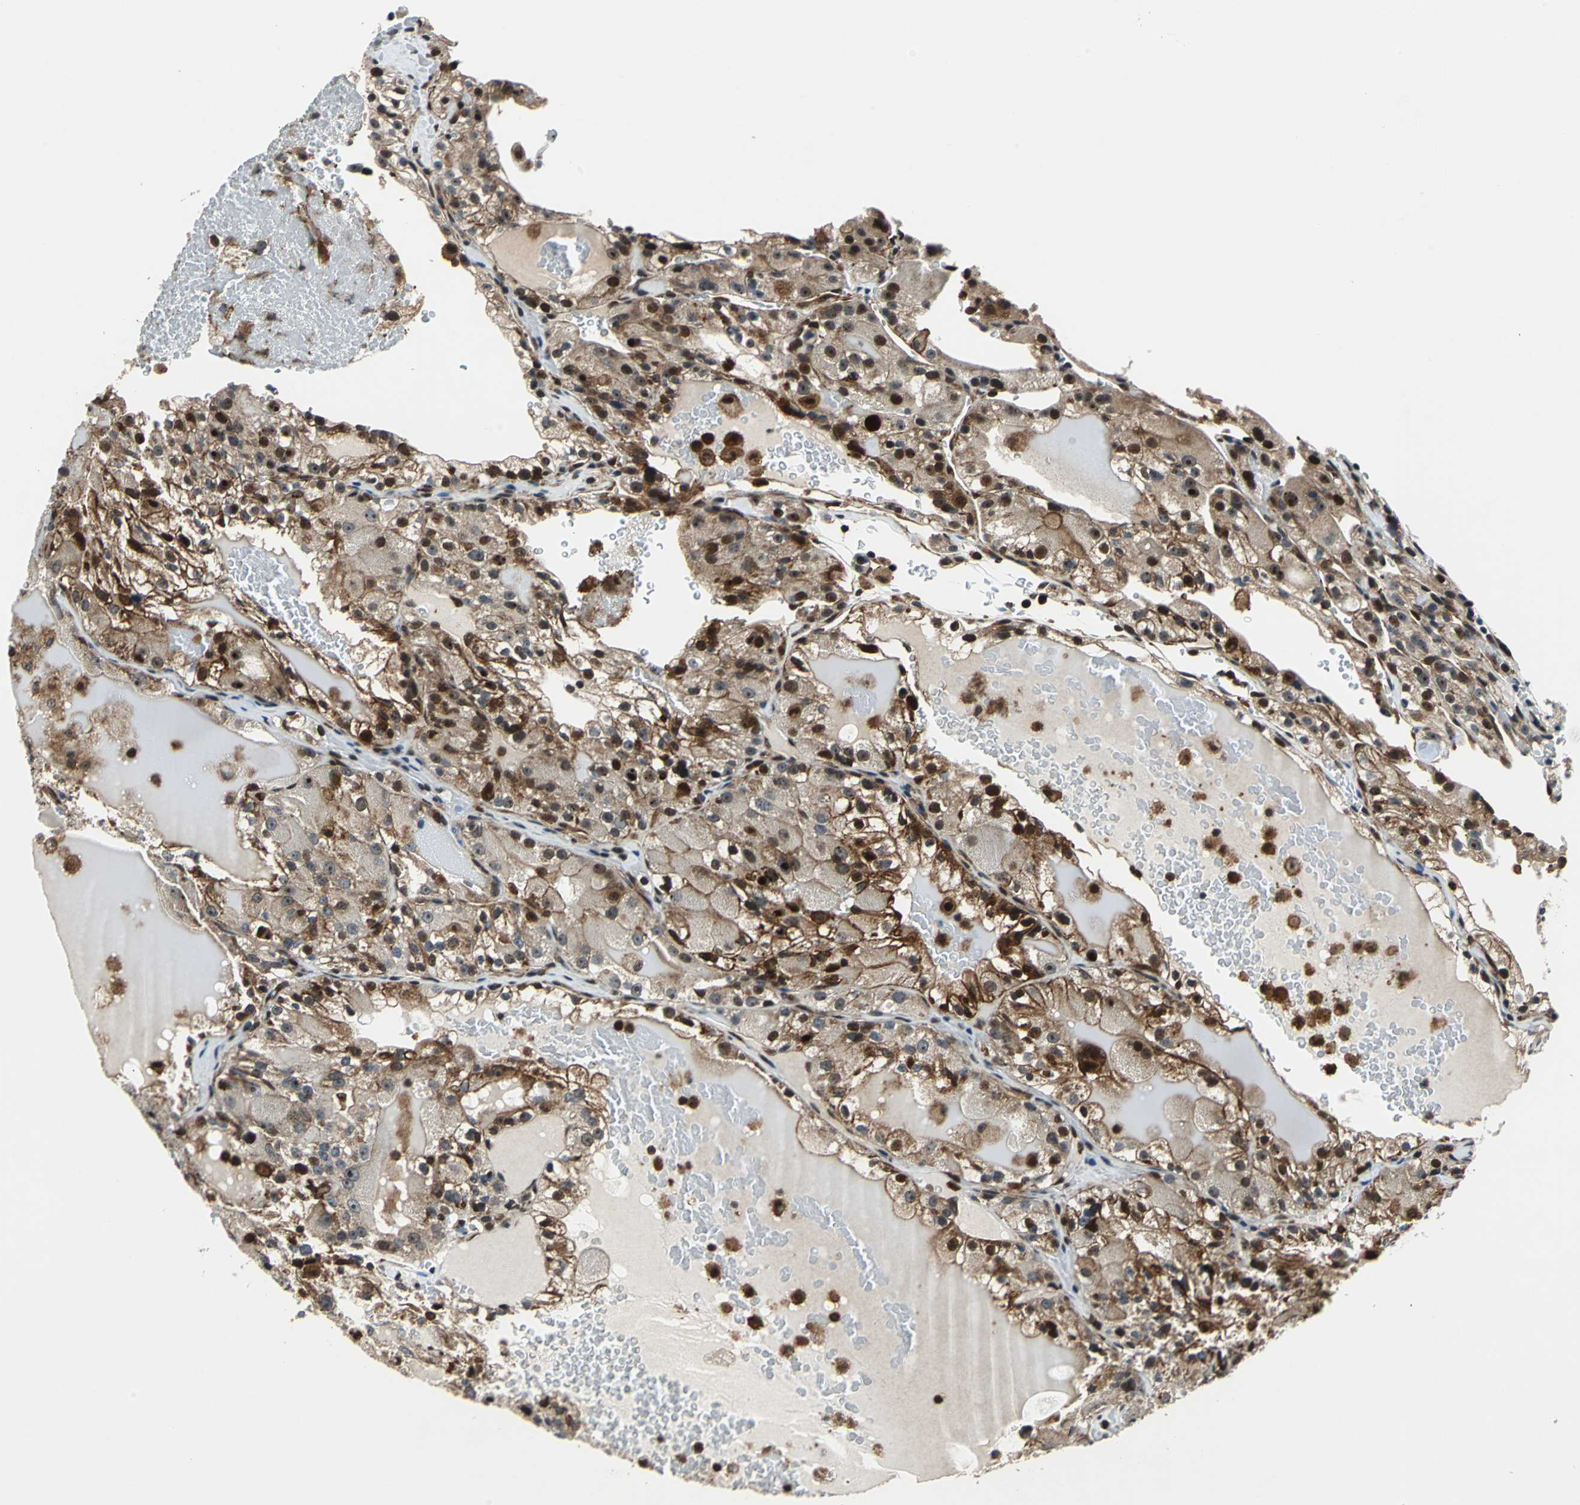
{"staining": {"intensity": "strong", "quantity": "25%-75%", "location": "nuclear"}, "tissue": "renal cancer", "cell_type": "Tumor cells", "image_type": "cancer", "snomed": [{"axis": "morphology", "description": "Normal tissue, NOS"}, {"axis": "morphology", "description": "Adenocarcinoma, NOS"}, {"axis": "topography", "description": "Kidney"}], "caption": "Renal adenocarcinoma stained with DAB (3,3'-diaminobenzidine) immunohistochemistry exhibits high levels of strong nuclear expression in approximately 25%-75% of tumor cells.", "gene": "AATF", "patient": {"sex": "male", "age": 61}}